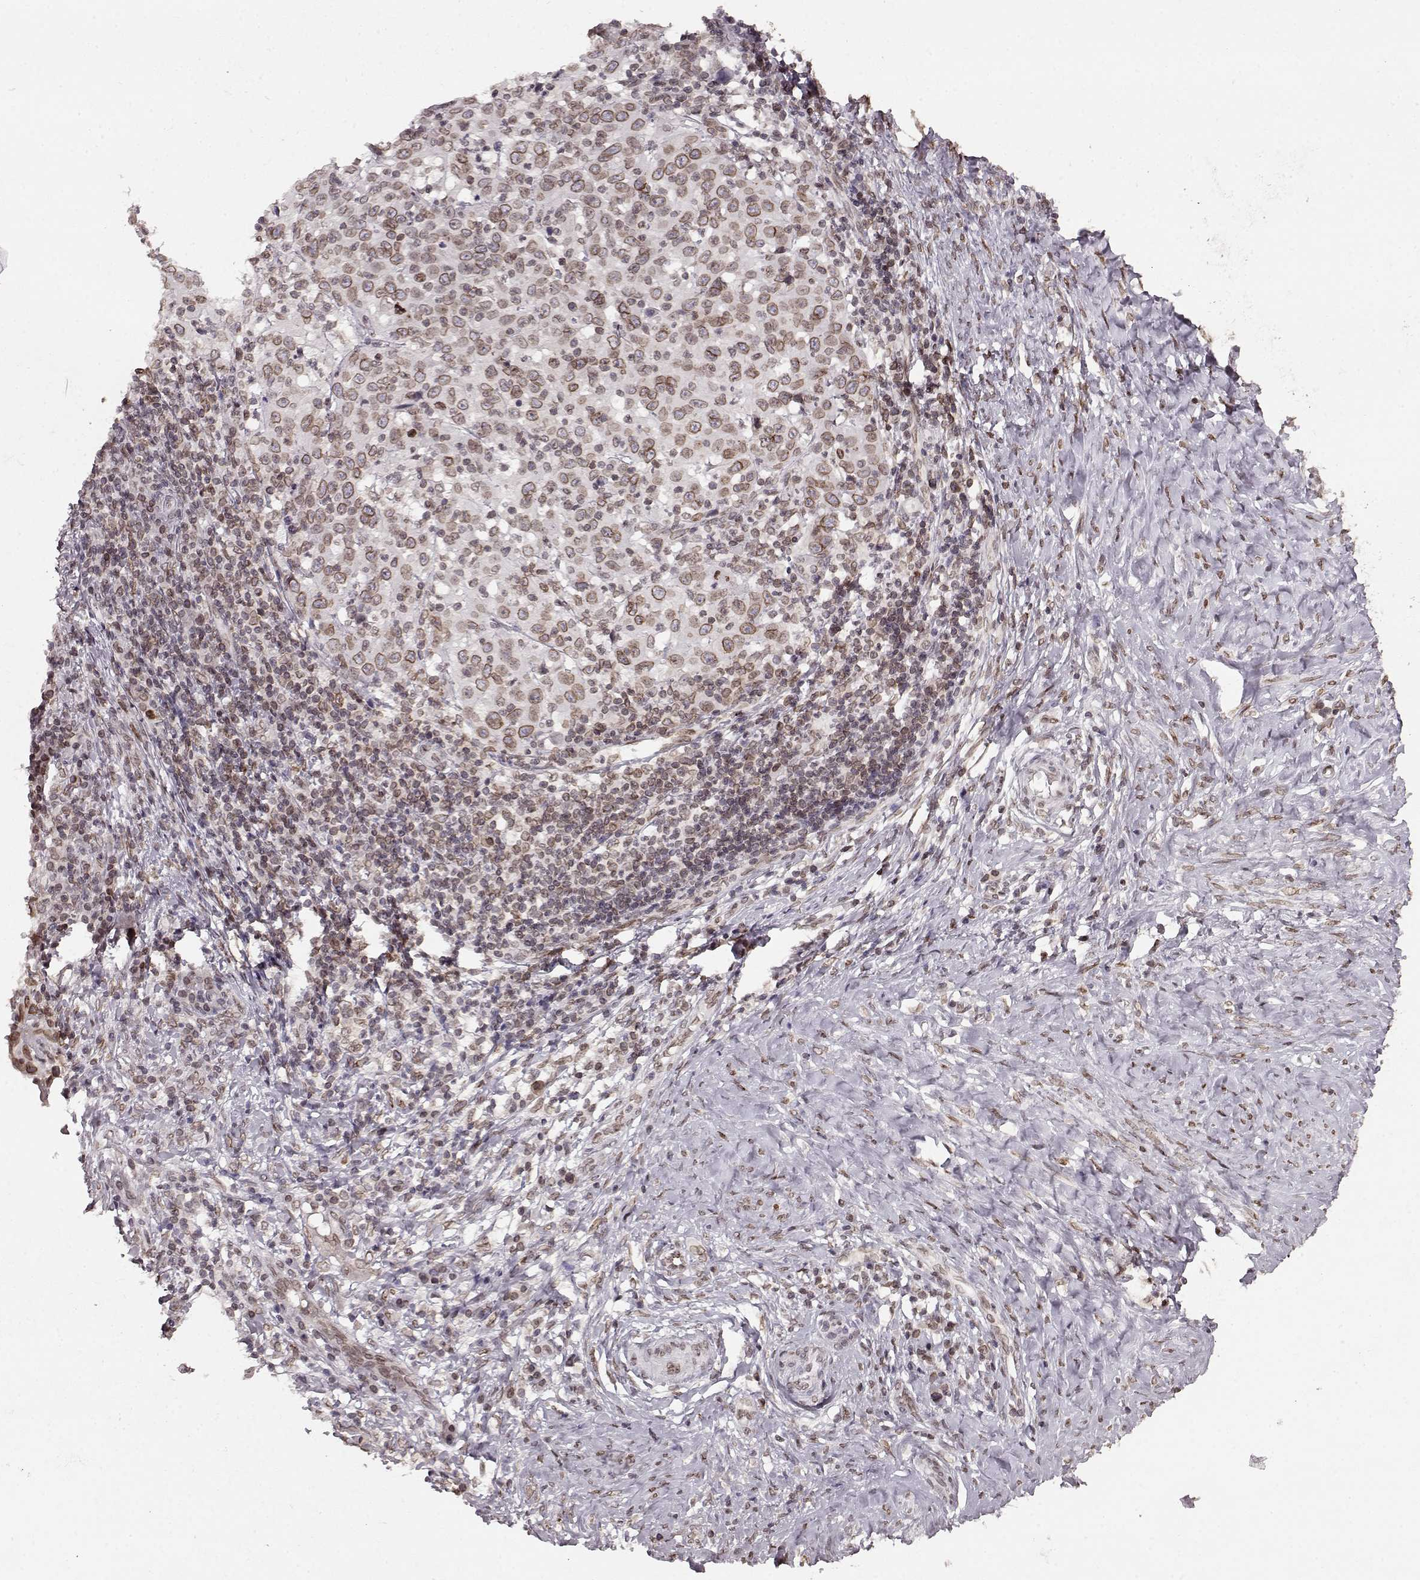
{"staining": {"intensity": "moderate", "quantity": ">75%", "location": "cytoplasmic/membranous,nuclear"}, "tissue": "cervical cancer", "cell_type": "Tumor cells", "image_type": "cancer", "snomed": [{"axis": "morphology", "description": "Squamous cell carcinoma, NOS"}, {"axis": "topography", "description": "Cervix"}], "caption": "A micrograph of cervical squamous cell carcinoma stained for a protein reveals moderate cytoplasmic/membranous and nuclear brown staining in tumor cells.", "gene": "DCAF12", "patient": {"sex": "female", "age": 46}}